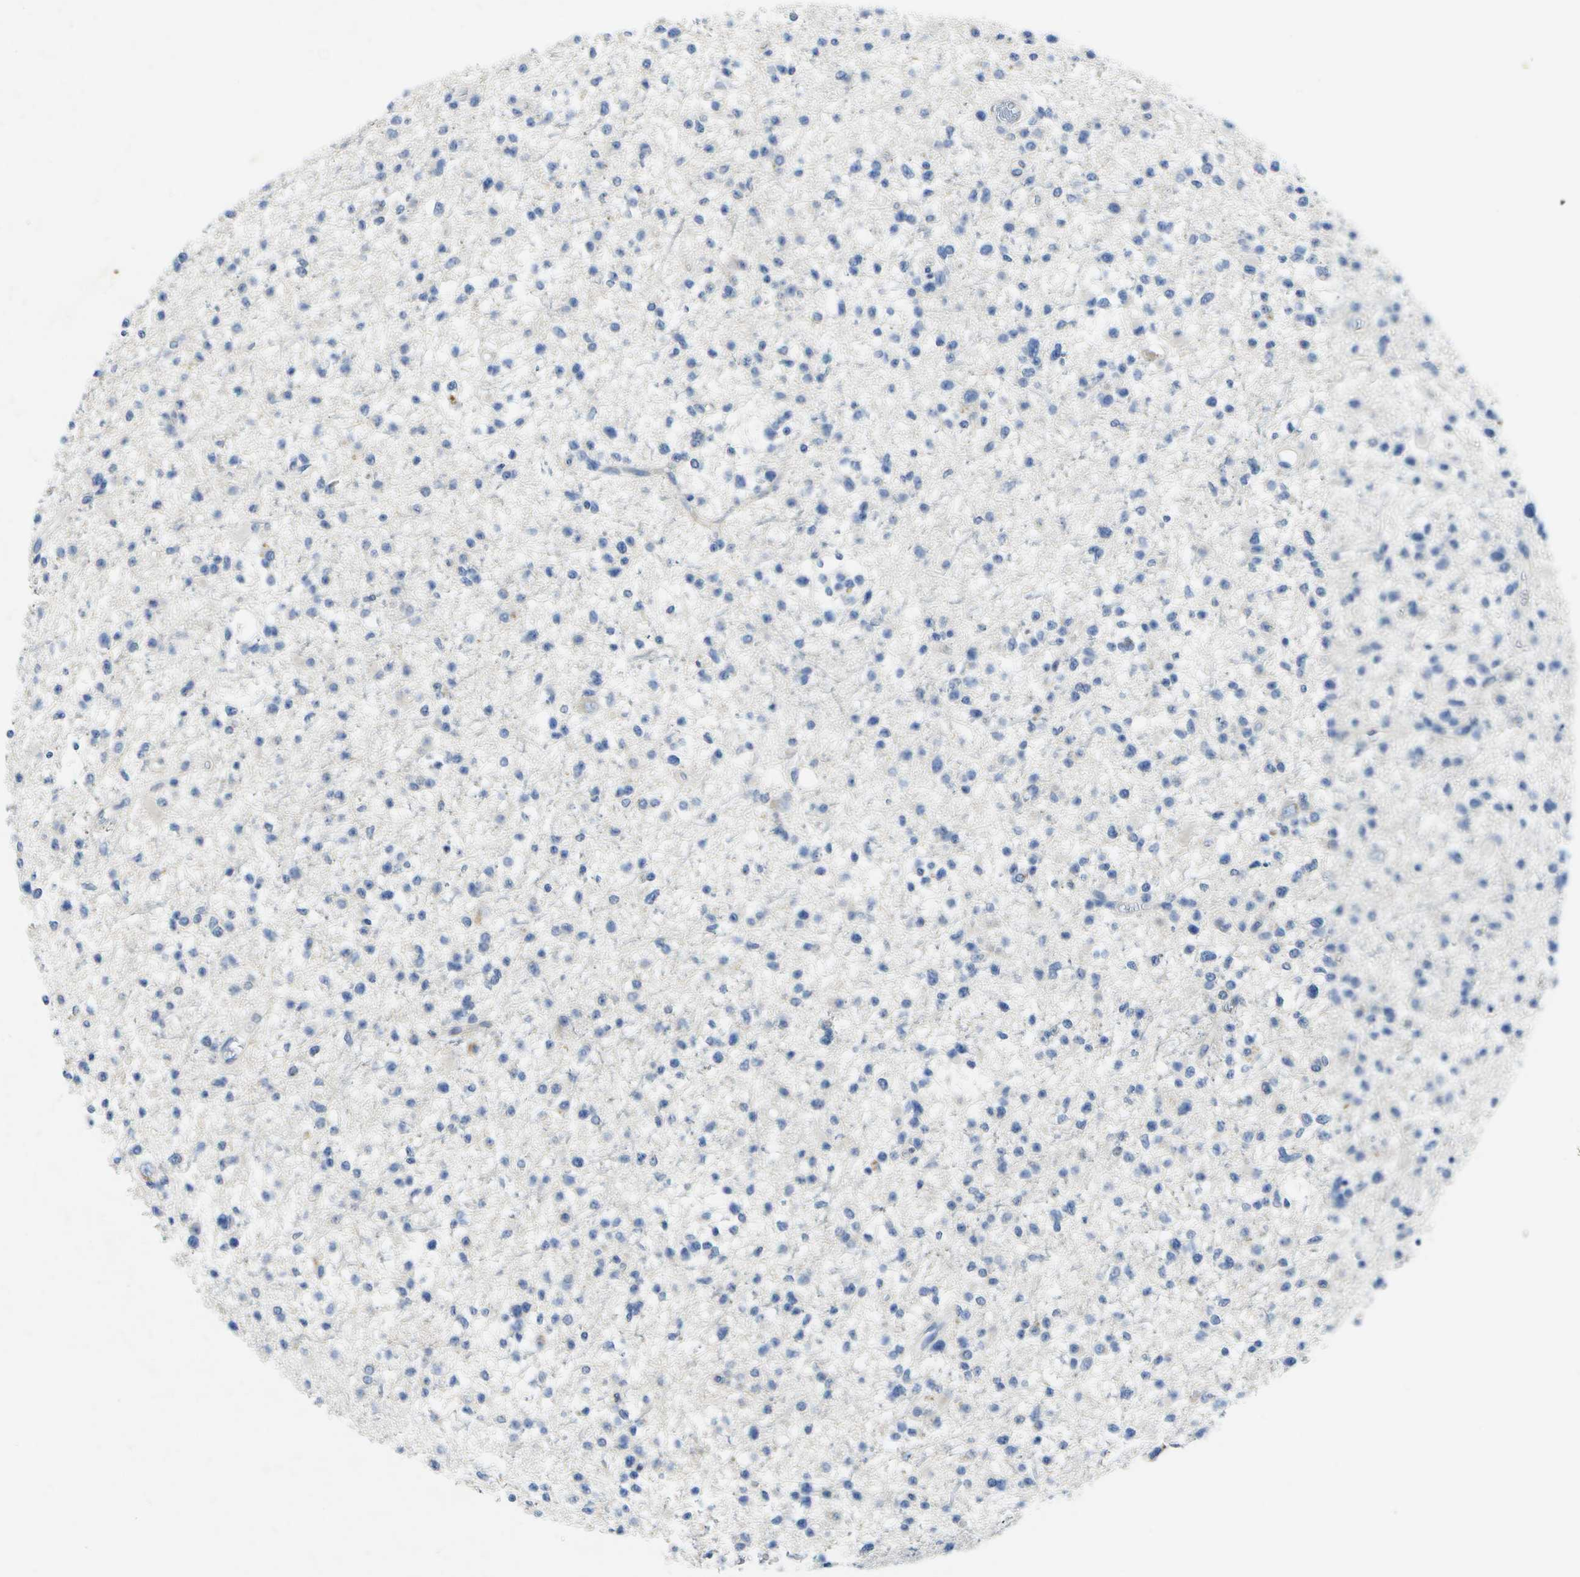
{"staining": {"intensity": "negative", "quantity": "none", "location": "none"}, "tissue": "glioma", "cell_type": "Tumor cells", "image_type": "cancer", "snomed": [{"axis": "morphology", "description": "Glioma, malignant, Low grade"}, {"axis": "topography", "description": "Brain"}], "caption": "IHC micrograph of neoplastic tissue: human malignant low-grade glioma stained with DAB (3,3'-diaminobenzidine) demonstrates no significant protein expression in tumor cells.", "gene": "KDELR1", "patient": {"sex": "female", "age": 22}}